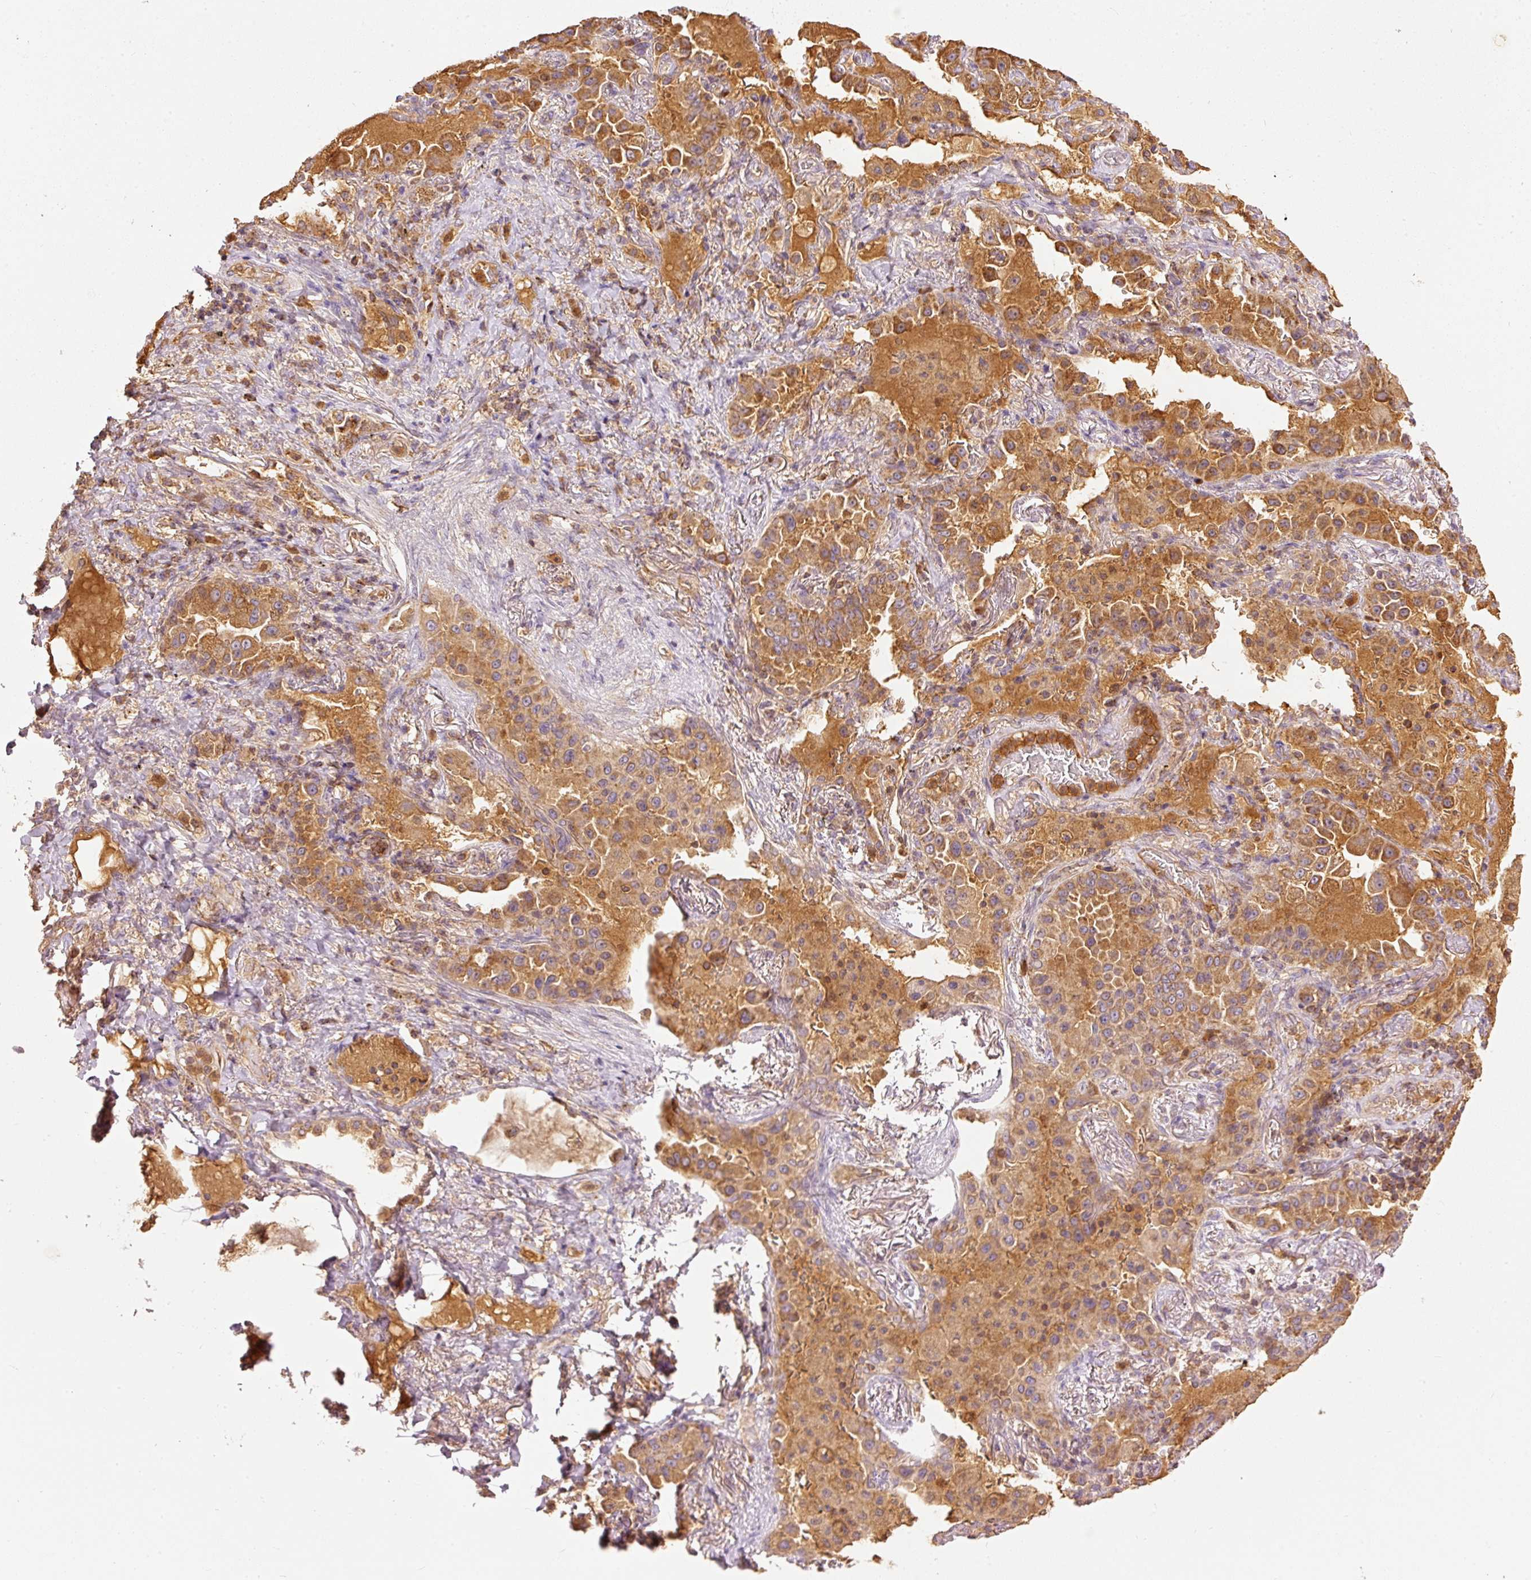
{"staining": {"intensity": "strong", "quantity": ">75%", "location": "cytoplasmic/membranous"}, "tissue": "lung cancer", "cell_type": "Tumor cells", "image_type": "cancer", "snomed": [{"axis": "morphology", "description": "Squamous cell carcinoma, NOS"}, {"axis": "topography", "description": "Lung"}], "caption": "Approximately >75% of tumor cells in human lung squamous cell carcinoma reveal strong cytoplasmic/membranous protein expression as visualized by brown immunohistochemical staining.", "gene": "PSENEN", "patient": {"sex": "male", "age": 74}}